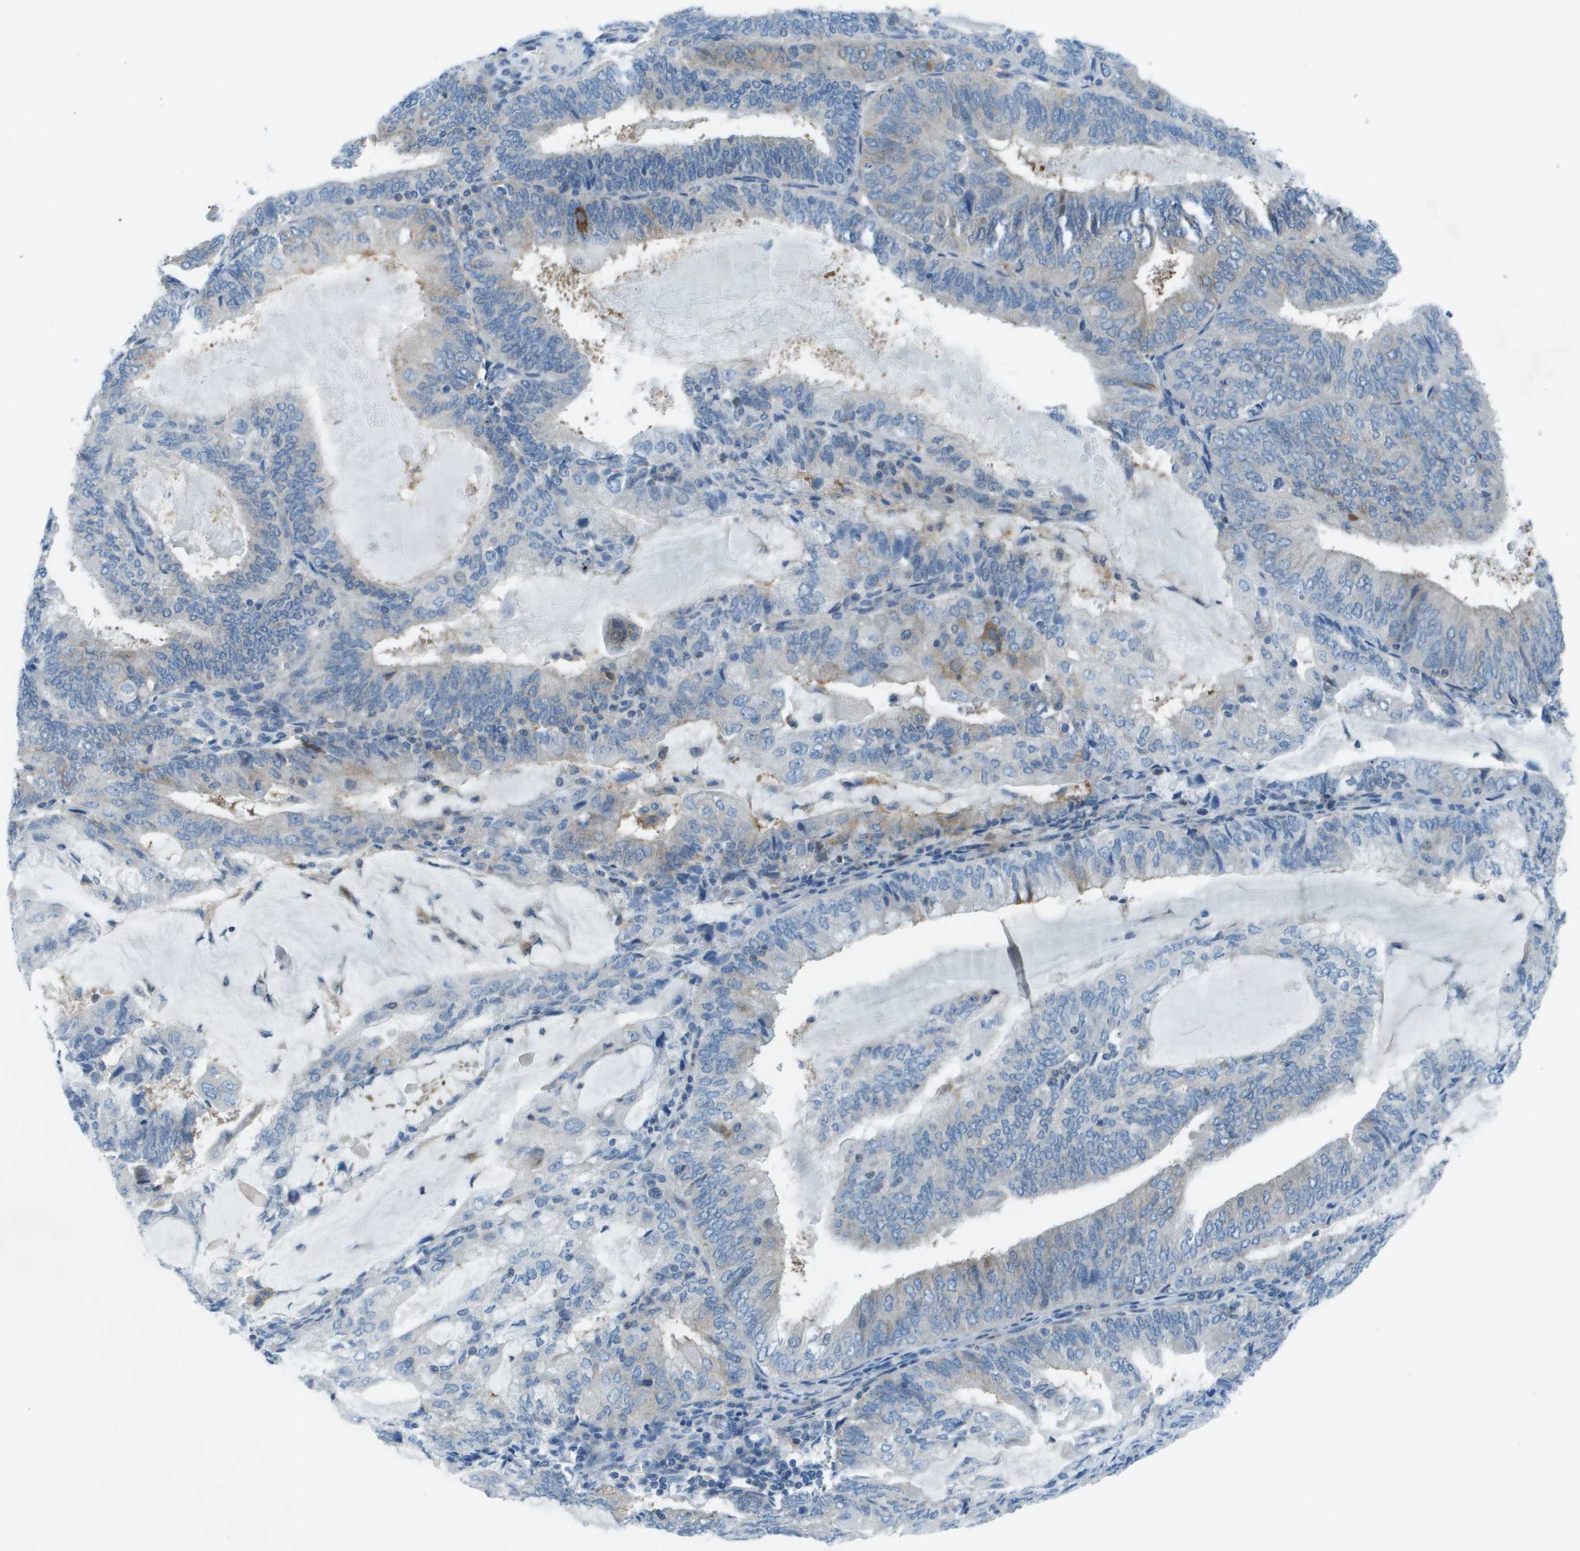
{"staining": {"intensity": "weak", "quantity": "<25%", "location": "cytoplasmic/membranous"}, "tissue": "endometrial cancer", "cell_type": "Tumor cells", "image_type": "cancer", "snomed": [{"axis": "morphology", "description": "Adenocarcinoma, NOS"}, {"axis": "topography", "description": "Endometrium"}], "caption": "Endometrial adenocarcinoma was stained to show a protein in brown. There is no significant expression in tumor cells.", "gene": "STIP1", "patient": {"sex": "female", "age": 81}}